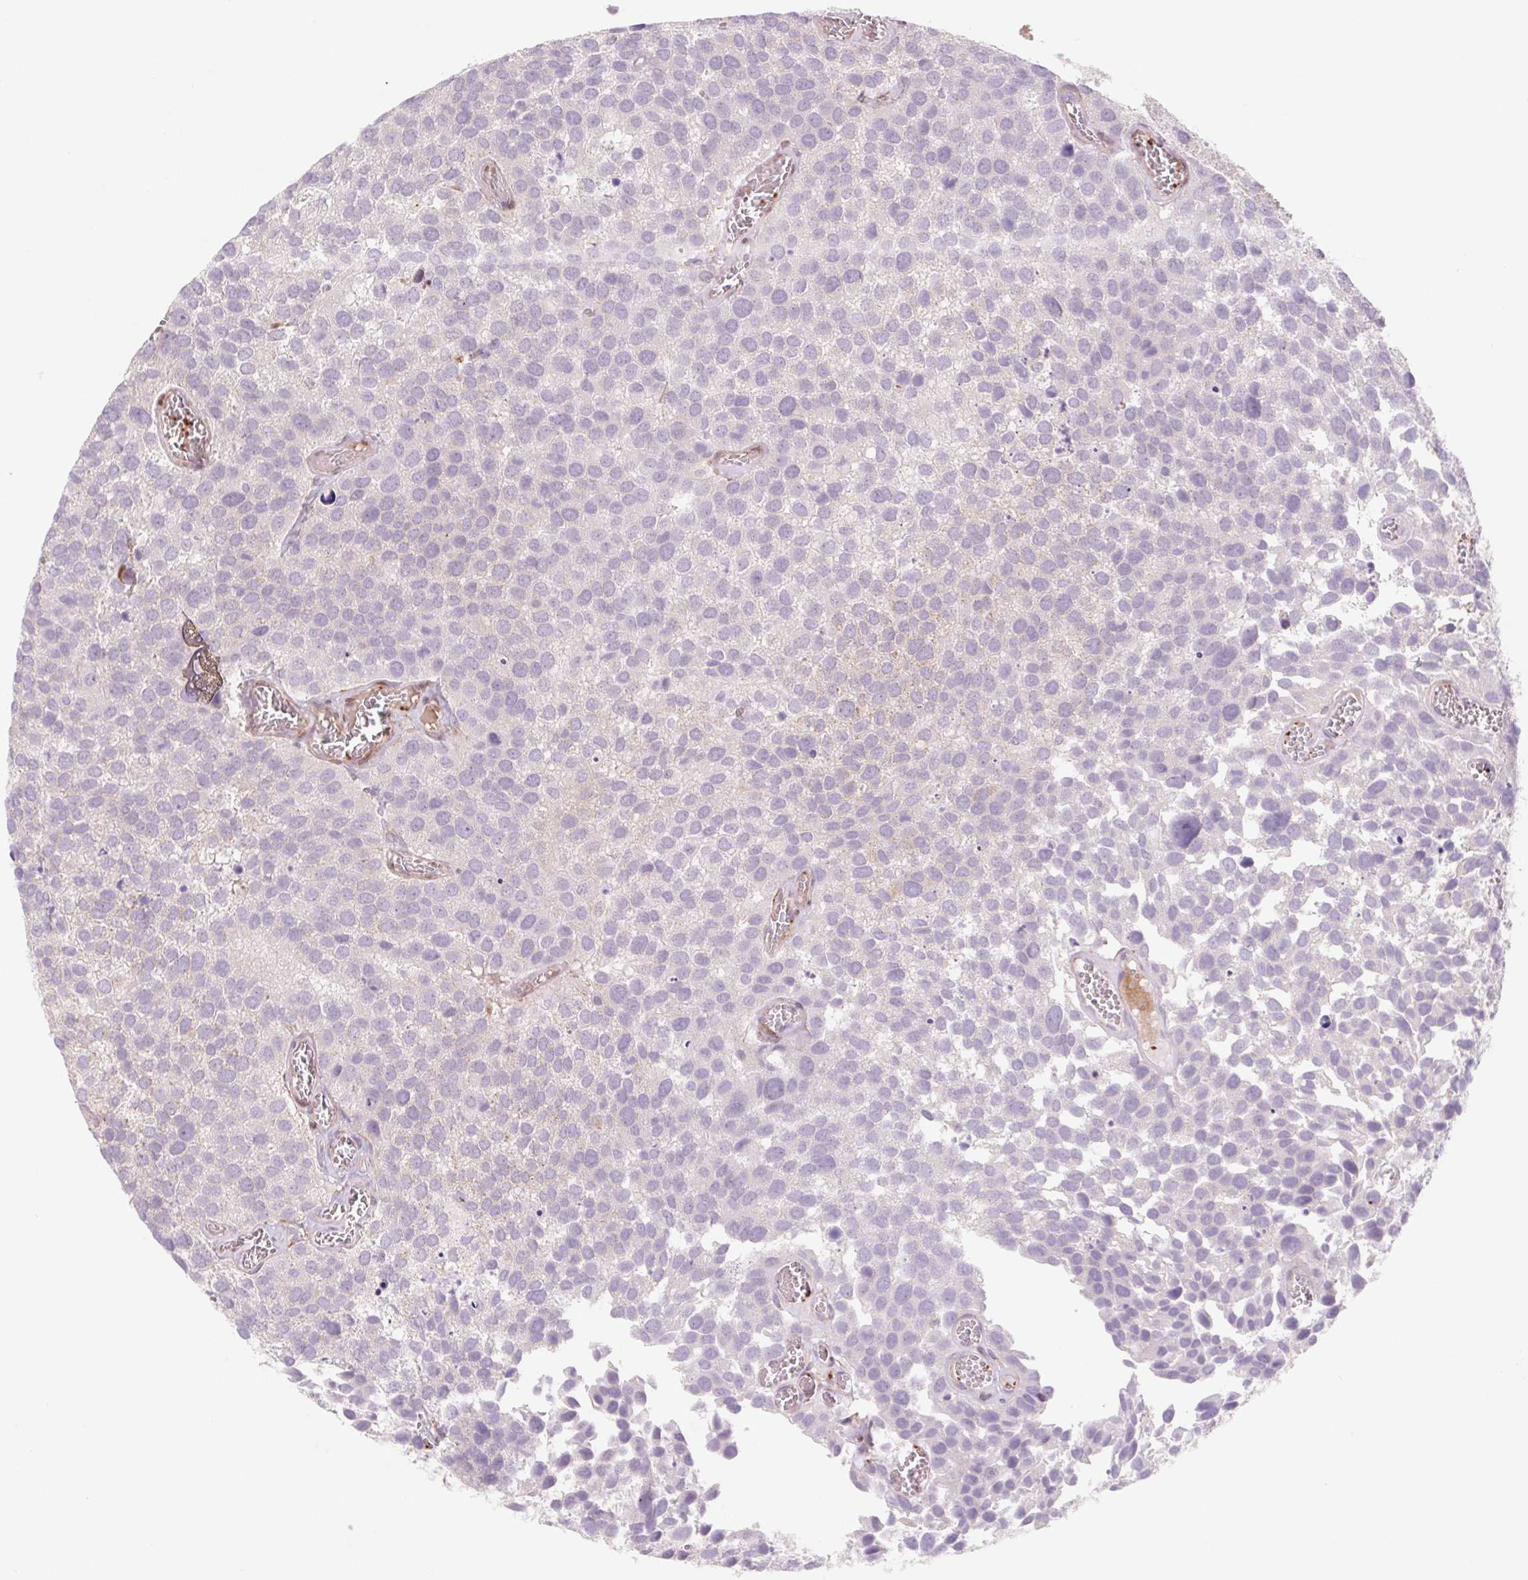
{"staining": {"intensity": "negative", "quantity": "none", "location": "none"}, "tissue": "urothelial cancer", "cell_type": "Tumor cells", "image_type": "cancer", "snomed": [{"axis": "morphology", "description": "Urothelial carcinoma, Low grade"}, {"axis": "topography", "description": "Urinary bladder"}], "caption": "Human low-grade urothelial carcinoma stained for a protein using immunohistochemistry (IHC) displays no staining in tumor cells.", "gene": "MS4A13", "patient": {"sex": "female", "age": 69}}